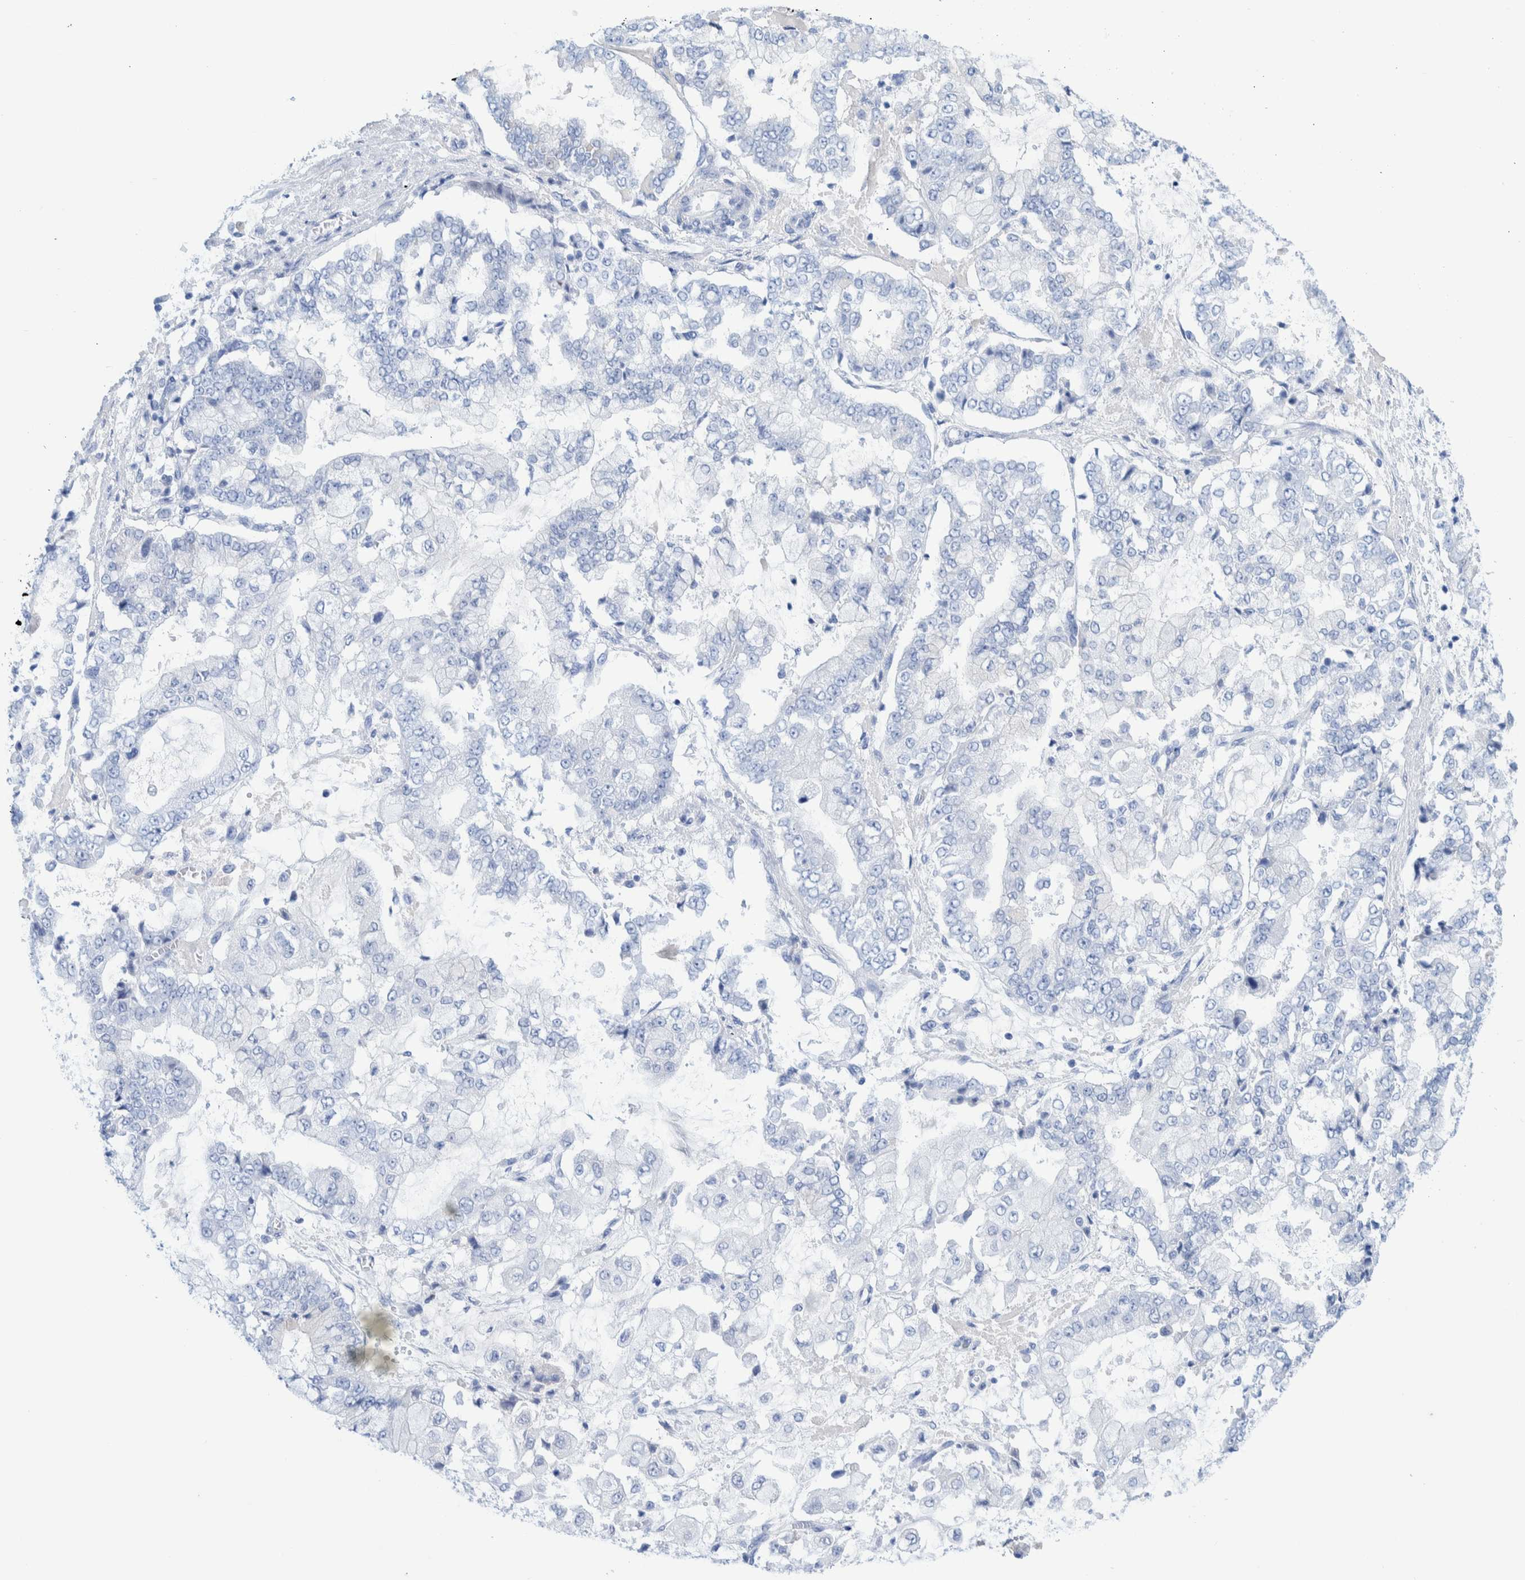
{"staining": {"intensity": "negative", "quantity": "none", "location": "none"}, "tissue": "stomach cancer", "cell_type": "Tumor cells", "image_type": "cancer", "snomed": [{"axis": "morphology", "description": "Adenocarcinoma, NOS"}, {"axis": "topography", "description": "Stomach"}], "caption": "Human stomach cancer (adenocarcinoma) stained for a protein using immunohistochemistry (IHC) shows no staining in tumor cells.", "gene": "PERP", "patient": {"sex": "male", "age": 76}}